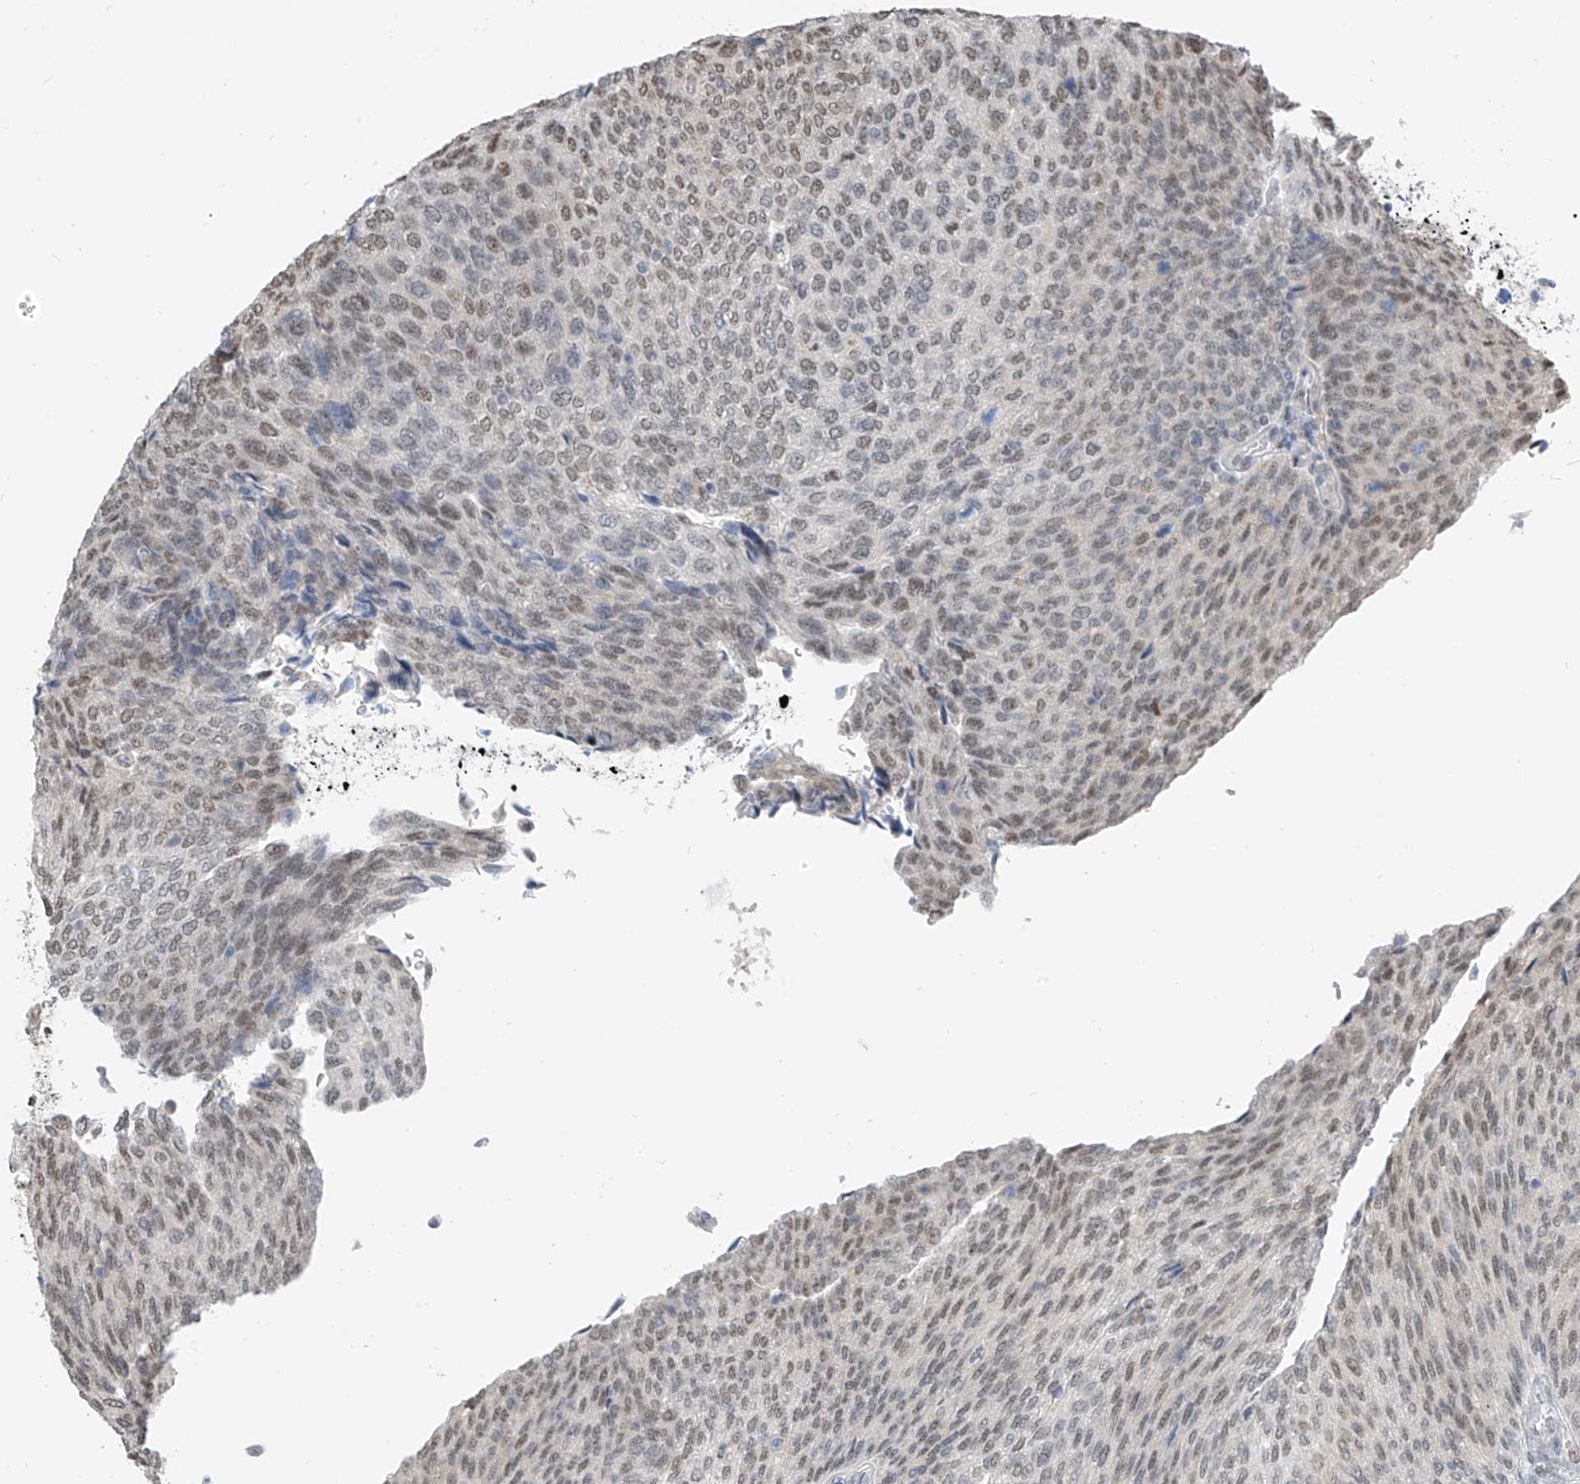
{"staining": {"intensity": "weak", "quantity": ">75%", "location": "nuclear"}, "tissue": "urothelial cancer", "cell_type": "Tumor cells", "image_type": "cancer", "snomed": [{"axis": "morphology", "description": "Urothelial carcinoma, Low grade"}, {"axis": "topography", "description": "Urinary bladder"}], "caption": "A low amount of weak nuclear staining is identified in about >75% of tumor cells in low-grade urothelial carcinoma tissue. The staining was performed using DAB (3,3'-diaminobenzidine), with brown indicating positive protein expression. Nuclei are stained blue with hematoxylin.", "gene": "RBP7", "patient": {"sex": "female", "age": 79}}